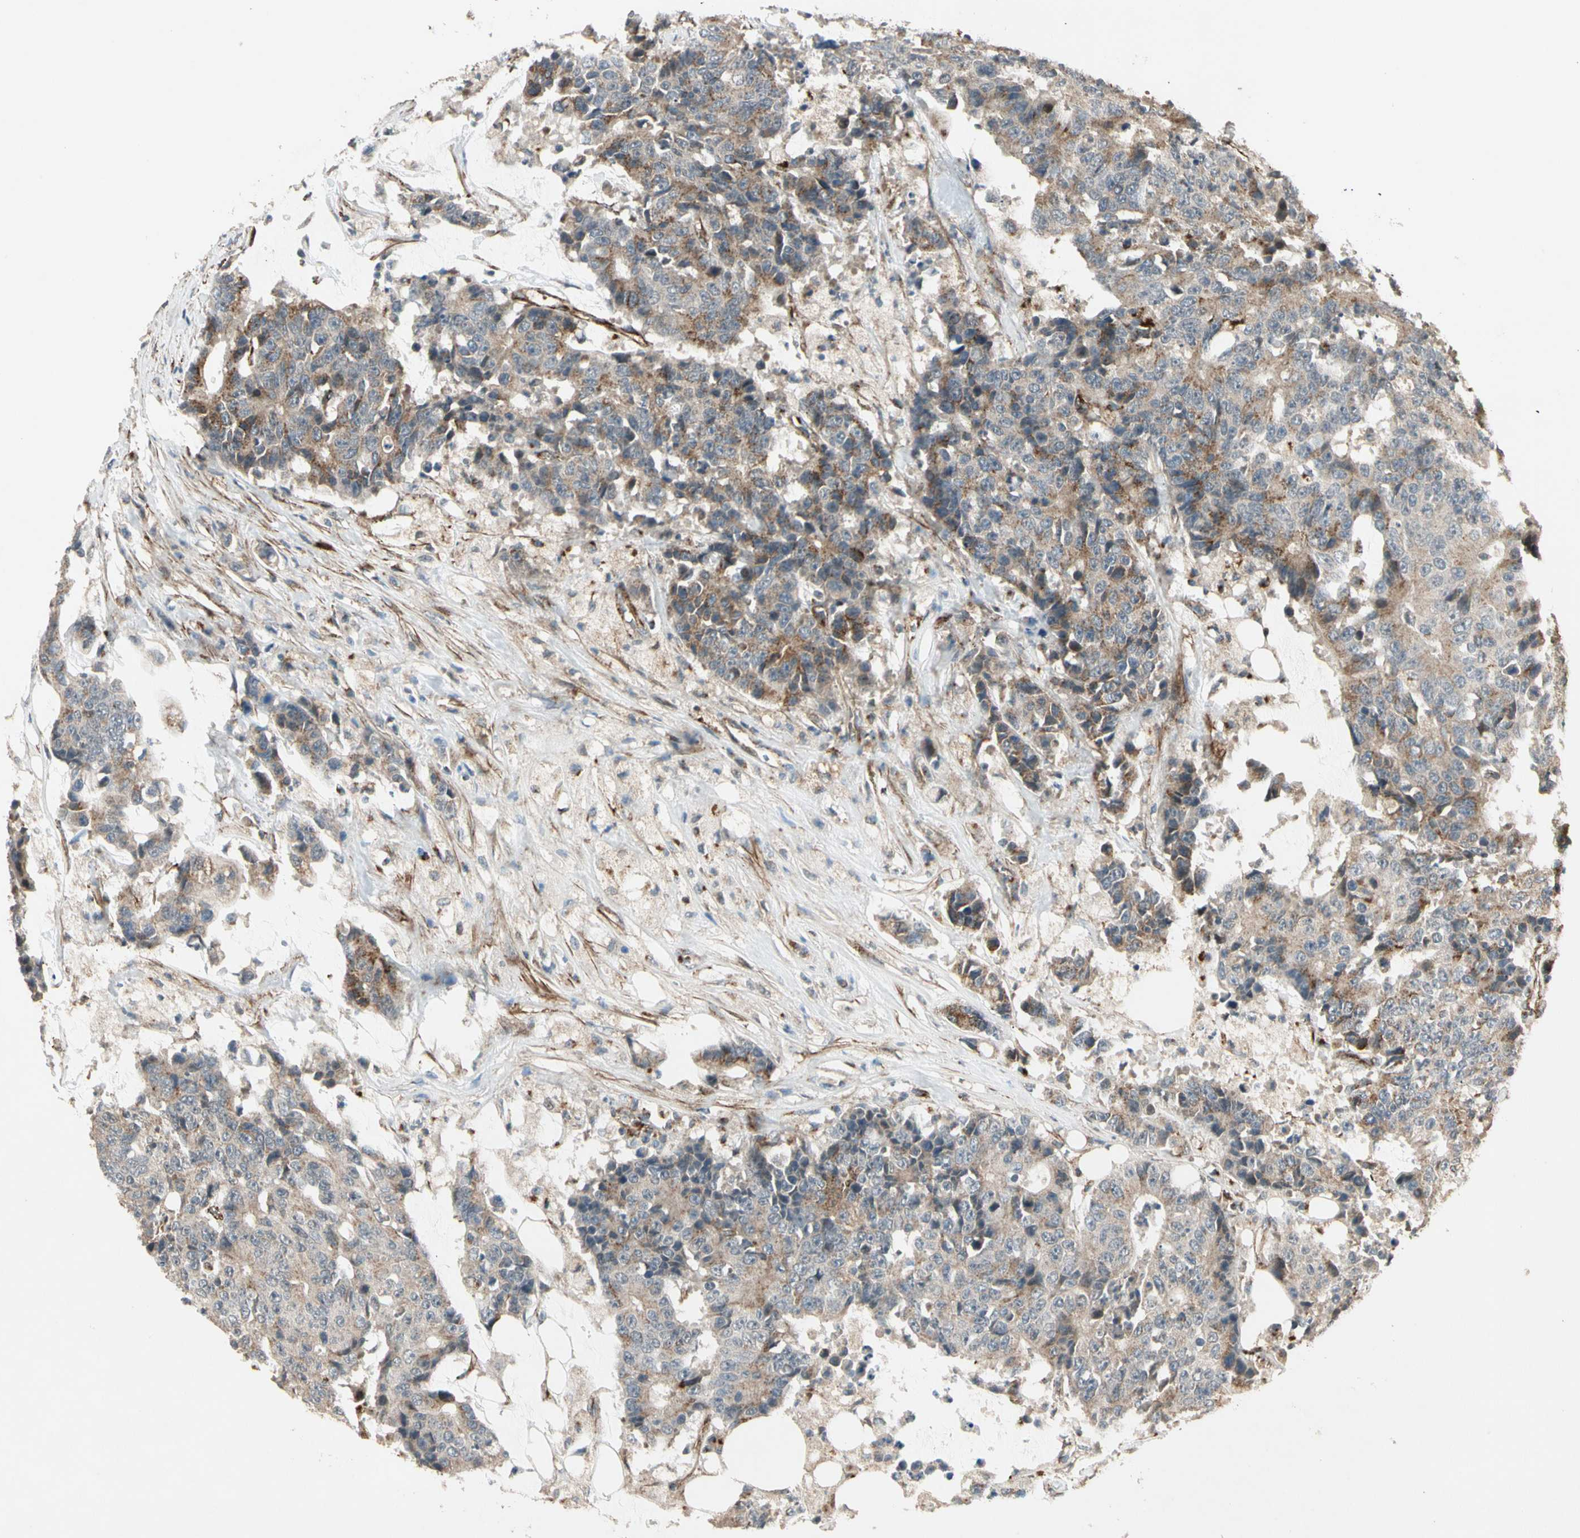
{"staining": {"intensity": "moderate", "quantity": "25%-75%", "location": "cytoplasmic/membranous"}, "tissue": "colorectal cancer", "cell_type": "Tumor cells", "image_type": "cancer", "snomed": [{"axis": "morphology", "description": "Adenocarcinoma, NOS"}, {"axis": "topography", "description": "Colon"}], "caption": "Immunohistochemical staining of colorectal cancer (adenocarcinoma) shows medium levels of moderate cytoplasmic/membranous protein positivity in approximately 25%-75% of tumor cells.", "gene": "GCK", "patient": {"sex": "female", "age": 86}}